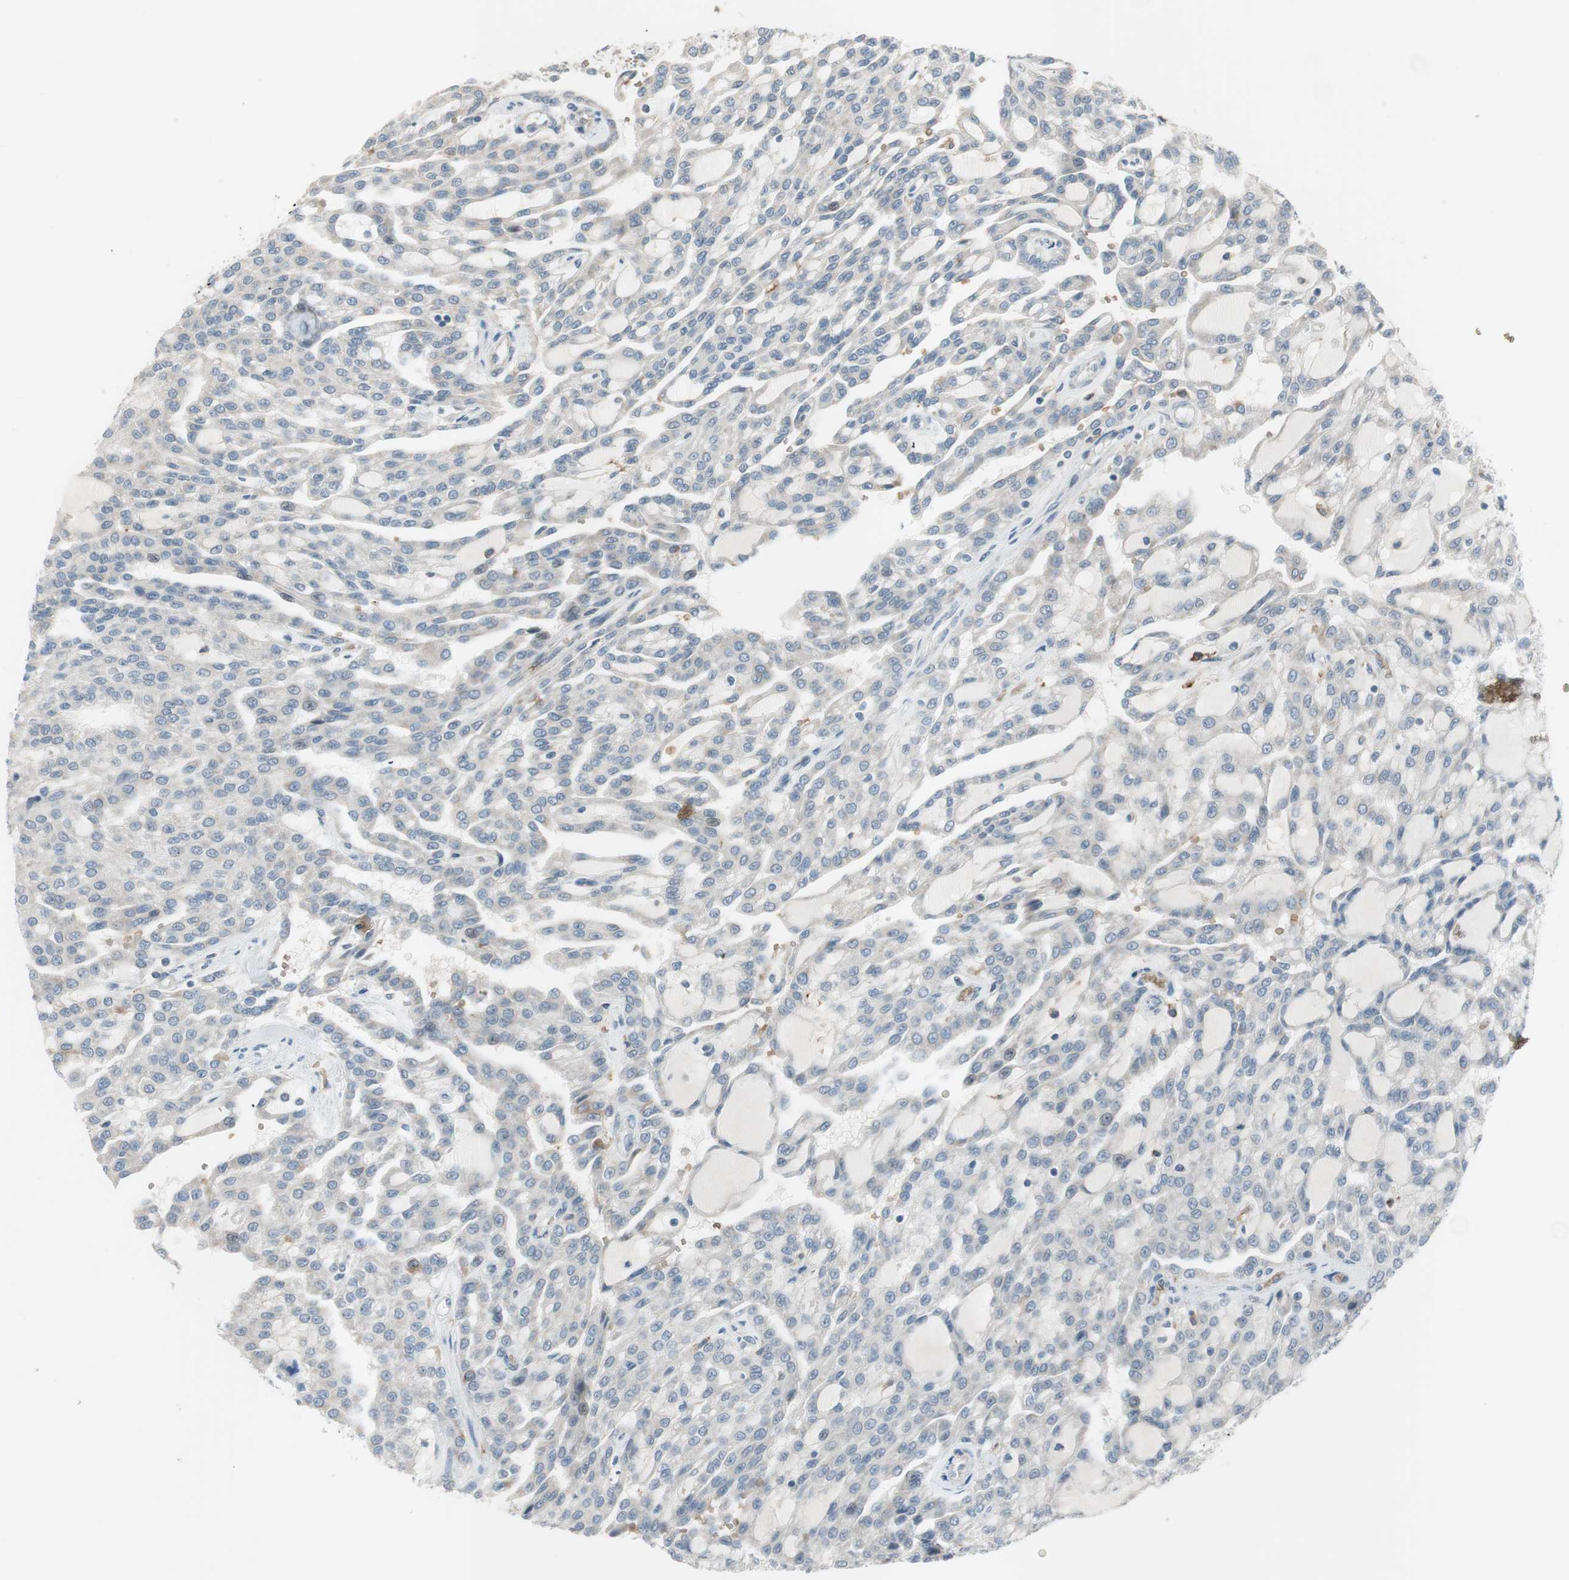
{"staining": {"intensity": "weak", "quantity": "<25%", "location": "cytoplasmic/membranous"}, "tissue": "renal cancer", "cell_type": "Tumor cells", "image_type": "cancer", "snomed": [{"axis": "morphology", "description": "Adenocarcinoma, NOS"}, {"axis": "topography", "description": "Kidney"}], "caption": "The immunohistochemistry (IHC) micrograph has no significant positivity in tumor cells of renal cancer tissue. The staining was performed using DAB to visualize the protein expression in brown, while the nuclei were stained in blue with hematoxylin (Magnification: 20x).", "gene": "GYPC", "patient": {"sex": "male", "age": 63}}